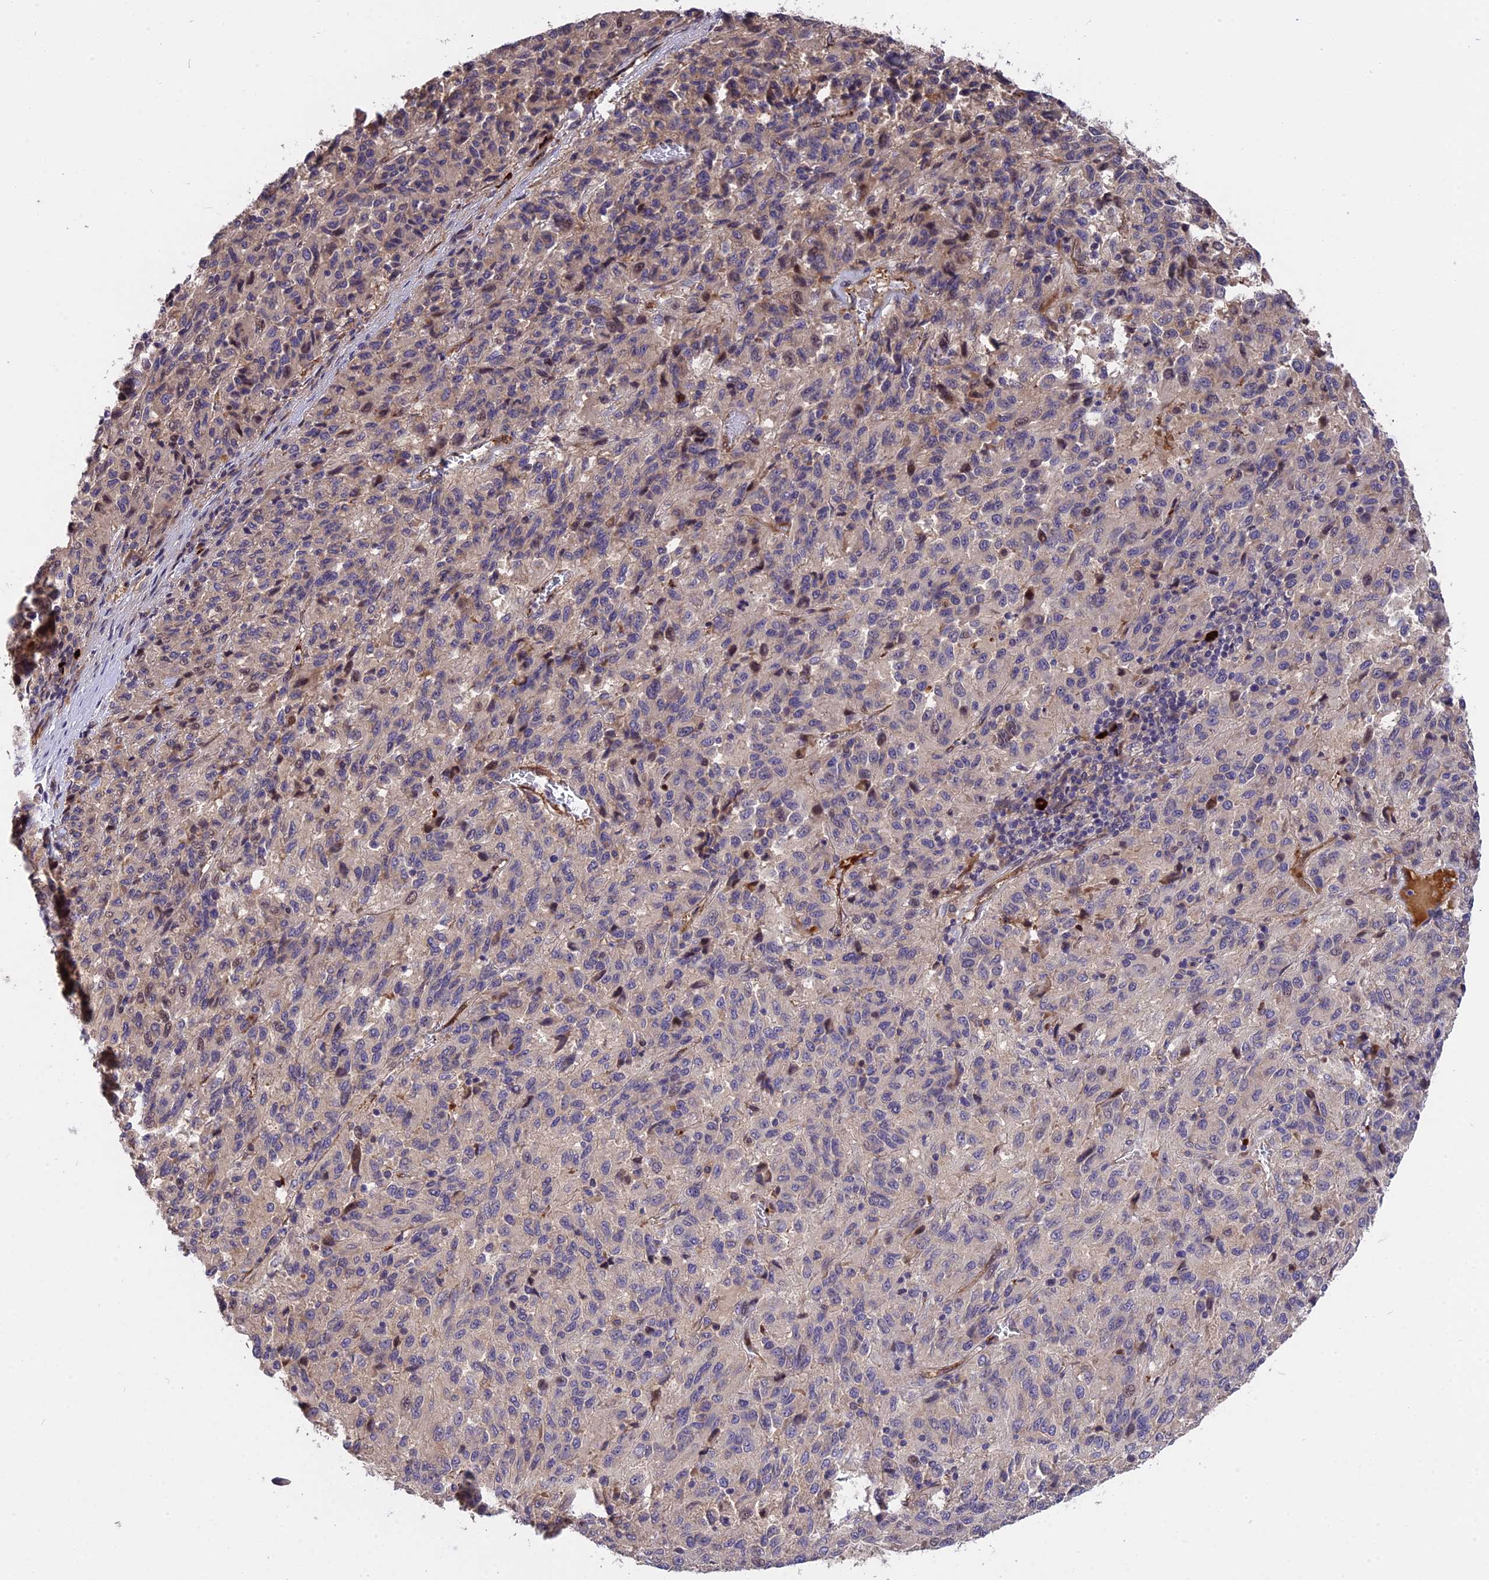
{"staining": {"intensity": "negative", "quantity": "none", "location": "none"}, "tissue": "melanoma", "cell_type": "Tumor cells", "image_type": "cancer", "snomed": [{"axis": "morphology", "description": "Malignant melanoma, Metastatic site"}, {"axis": "topography", "description": "Lung"}], "caption": "IHC micrograph of malignant melanoma (metastatic site) stained for a protein (brown), which demonstrates no staining in tumor cells.", "gene": "MFSD2A", "patient": {"sex": "male", "age": 64}}